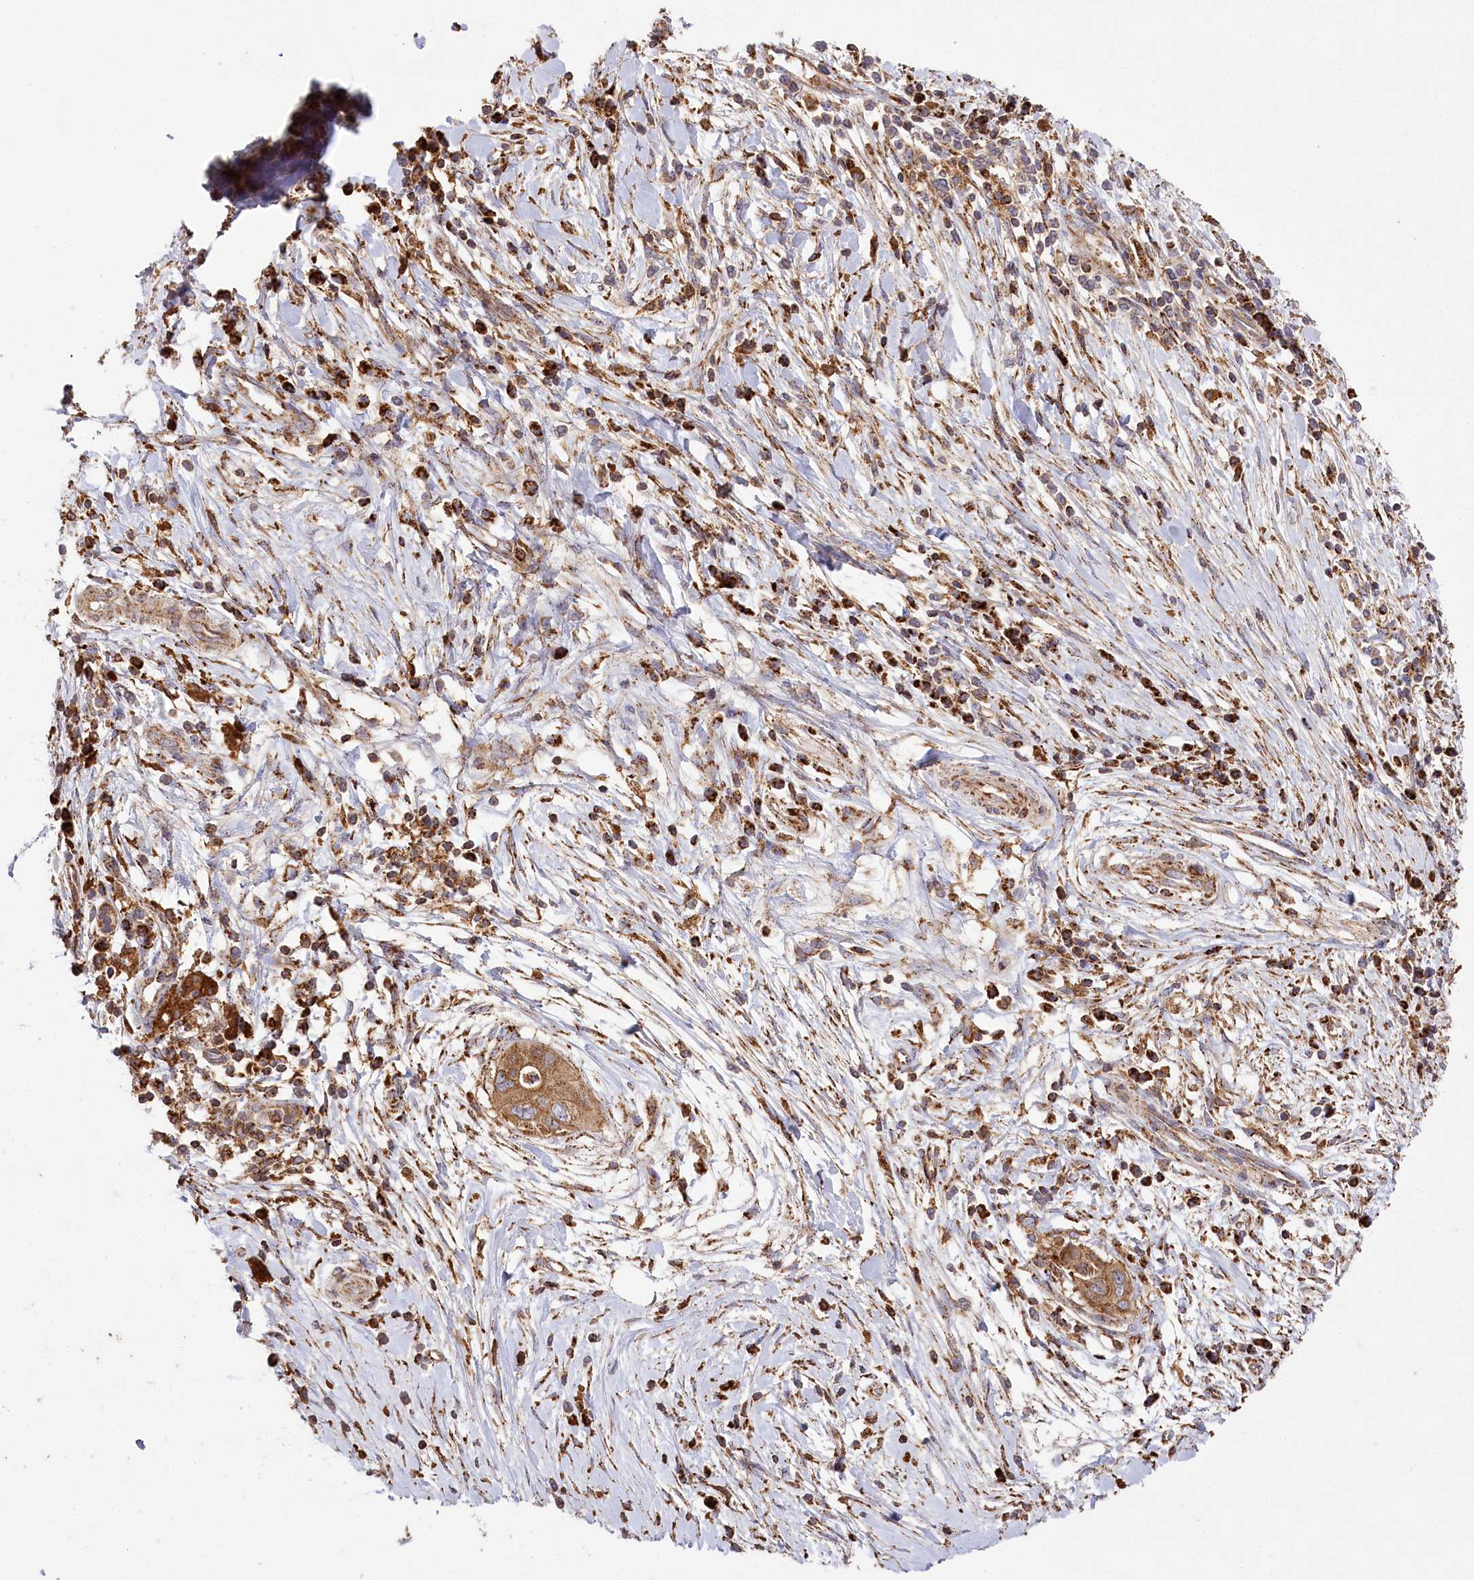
{"staining": {"intensity": "moderate", "quantity": ">75%", "location": "cytoplasmic/membranous"}, "tissue": "pancreatic cancer", "cell_type": "Tumor cells", "image_type": "cancer", "snomed": [{"axis": "morphology", "description": "Adenocarcinoma, NOS"}, {"axis": "topography", "description": "Pancreas"}], "caption": "Immunohistochemistry (IHC) (DAB (3,3'-diaminobenzidine)) staining of human pancreatic cancer (adenocarcinoma) exhibits moderate cytoplasmic/membranous protein staining in about >75% of tumor cells.", "gene": "CARD19", "patient": {"sex": "male", "age": 68}}